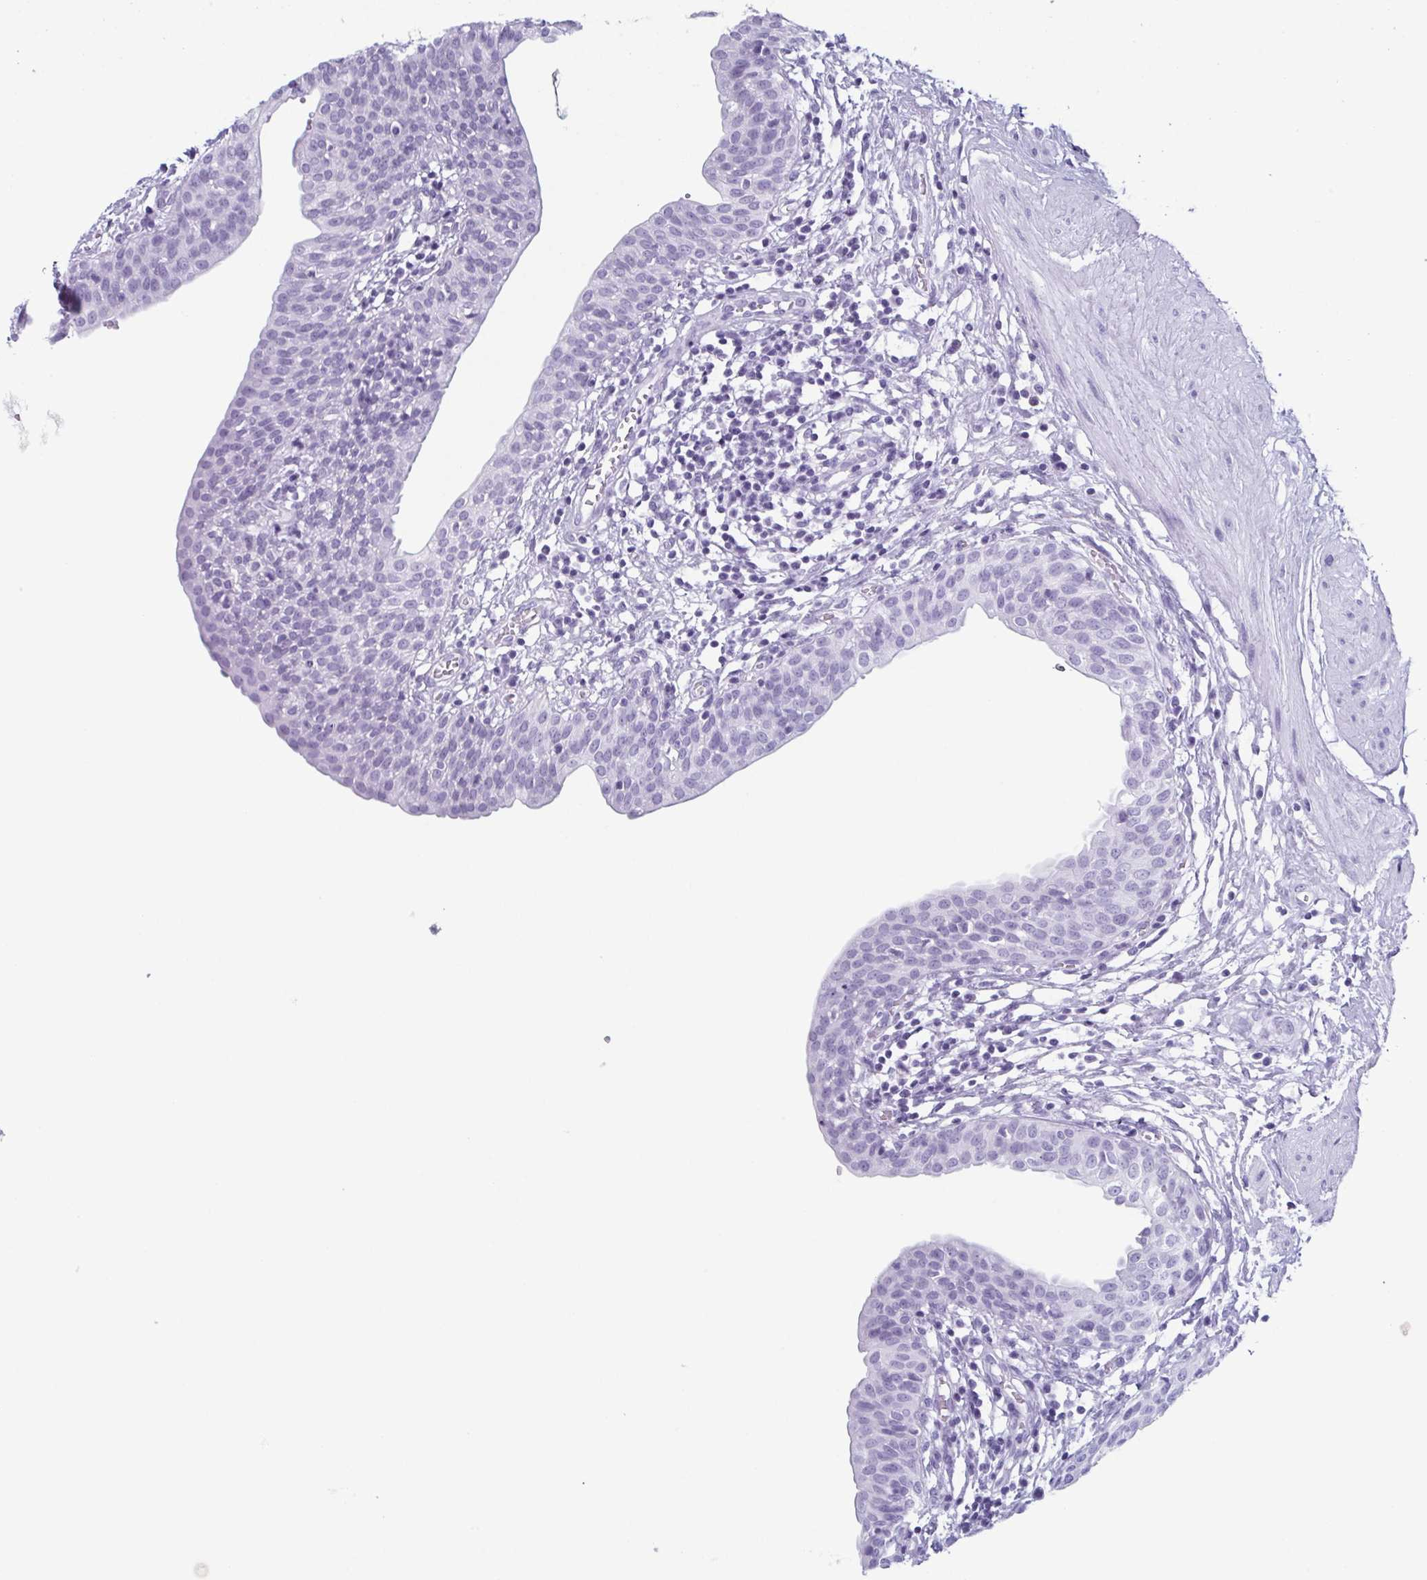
{"staining": {"intensity": "negative", "quantity": "none", "location": "none"}, "tissue": "urinary bladder", "cell_type": "Urothelial cells", "image_type": "normal", "snomed": [{"axis": "morphology", "description": "Normal tissue, NOS"}, {"axis": "topography", "description": "Urinary bladder"}], "caption": "DAB immunohistochemical staining of unremarkable urinary bladder displays no significant staining in urothelial cells. (Stains: DAB (3,3'-diaminobenzidine) immunohistochemistry with hematoxylin counter stain, Microscopy: brightfield microscopy at high magnification).", "gene": "ENKUR", "patient": {"sex": "male", "age": 55}}